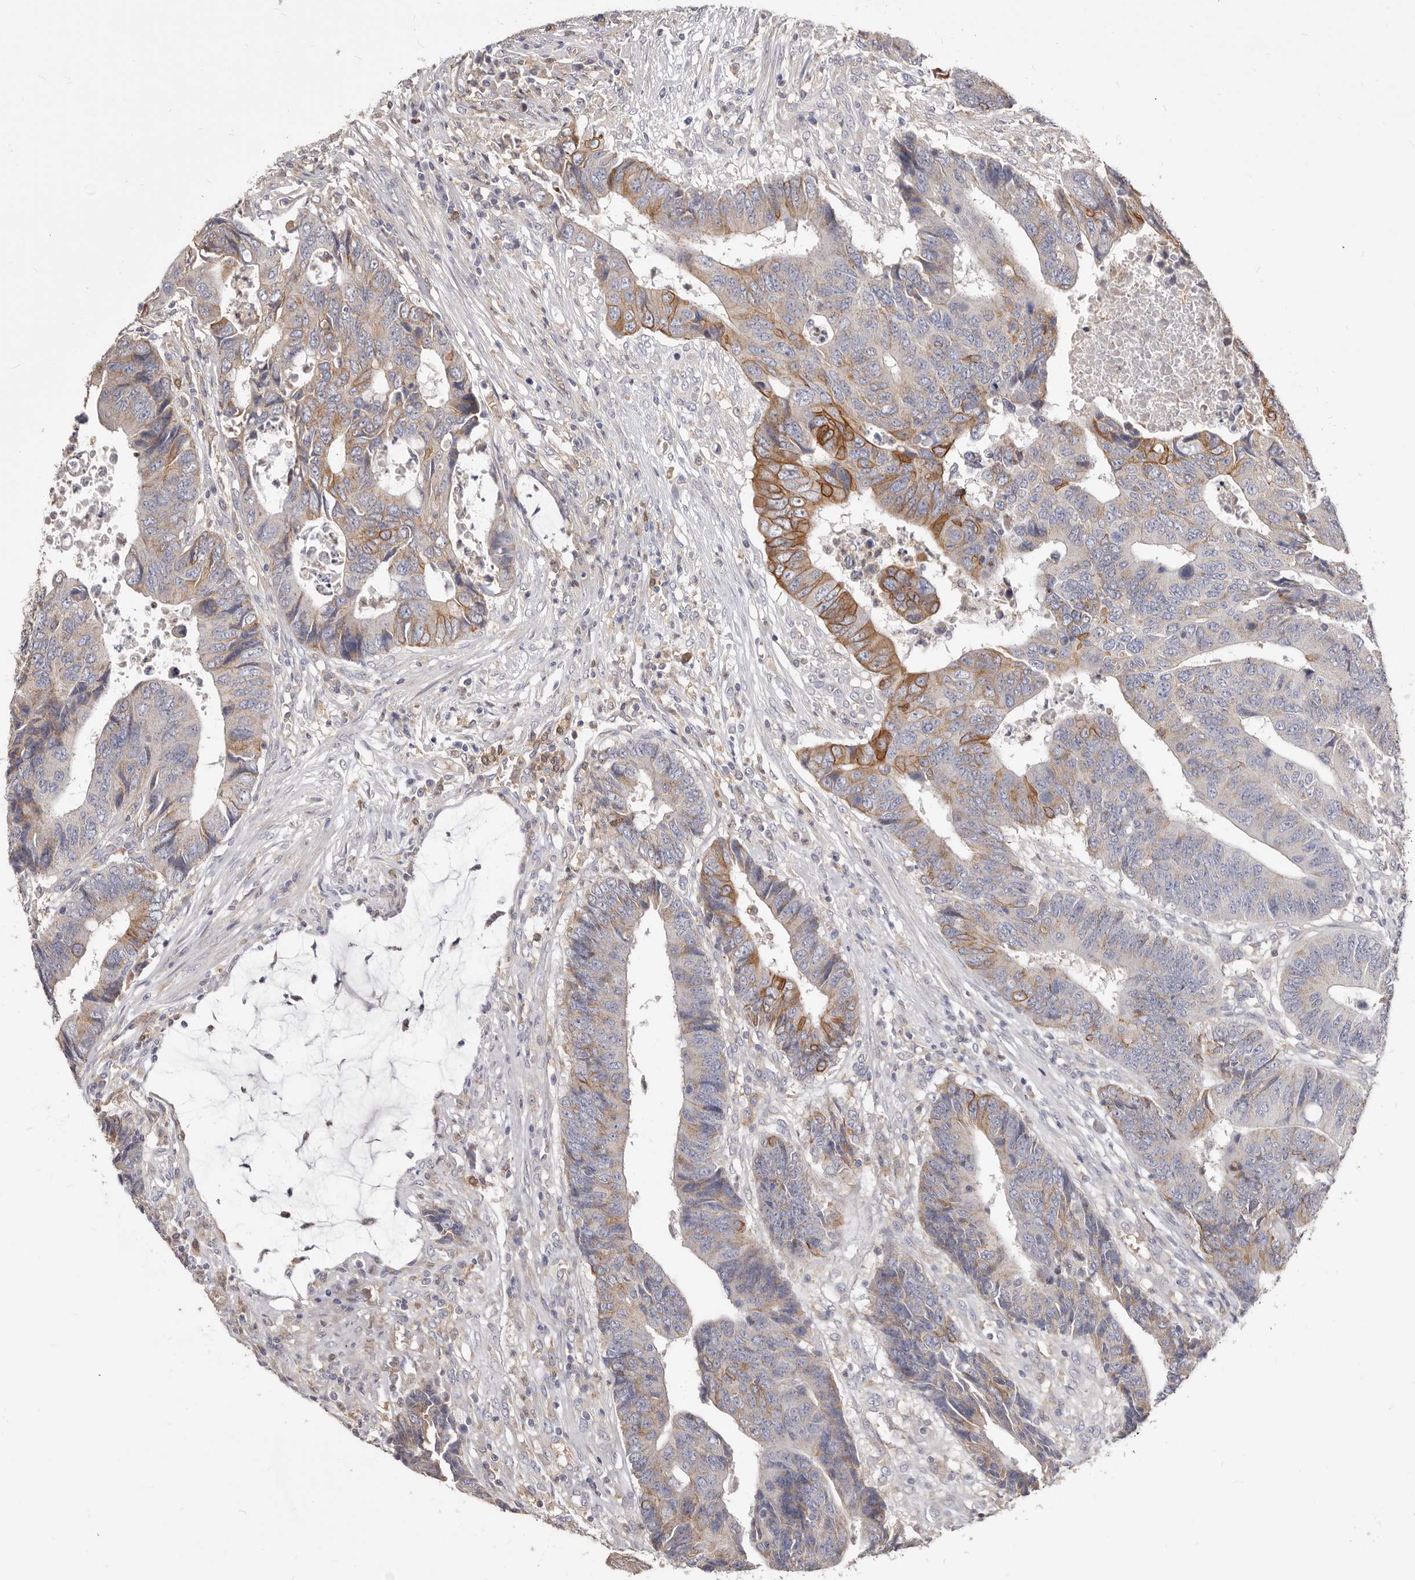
{"staining": {"intensity": "moderate", "quantity": "25%-75%", "location": "cytoplasmic/membranous"}, "tissue": "colorectal cancer", "cell_type": "Tumor cells", "image_type": "cancer", "snomed": [{"axis": "morphology", "description": "Adenocarcinoma, NOS"}, {"axis": "topography", "description": "Rectum"}], "caption": "DAB (3,3'-diaminobenzidine) immunohistochemical staining of human adenocarcinoma (colorectal) reveals moderate cytoplasmic/membranous protein positivity in about 25%-75% of tumor cells.", "gene": "LRRC25", "patient": {"sex": "male", "age": 84}}